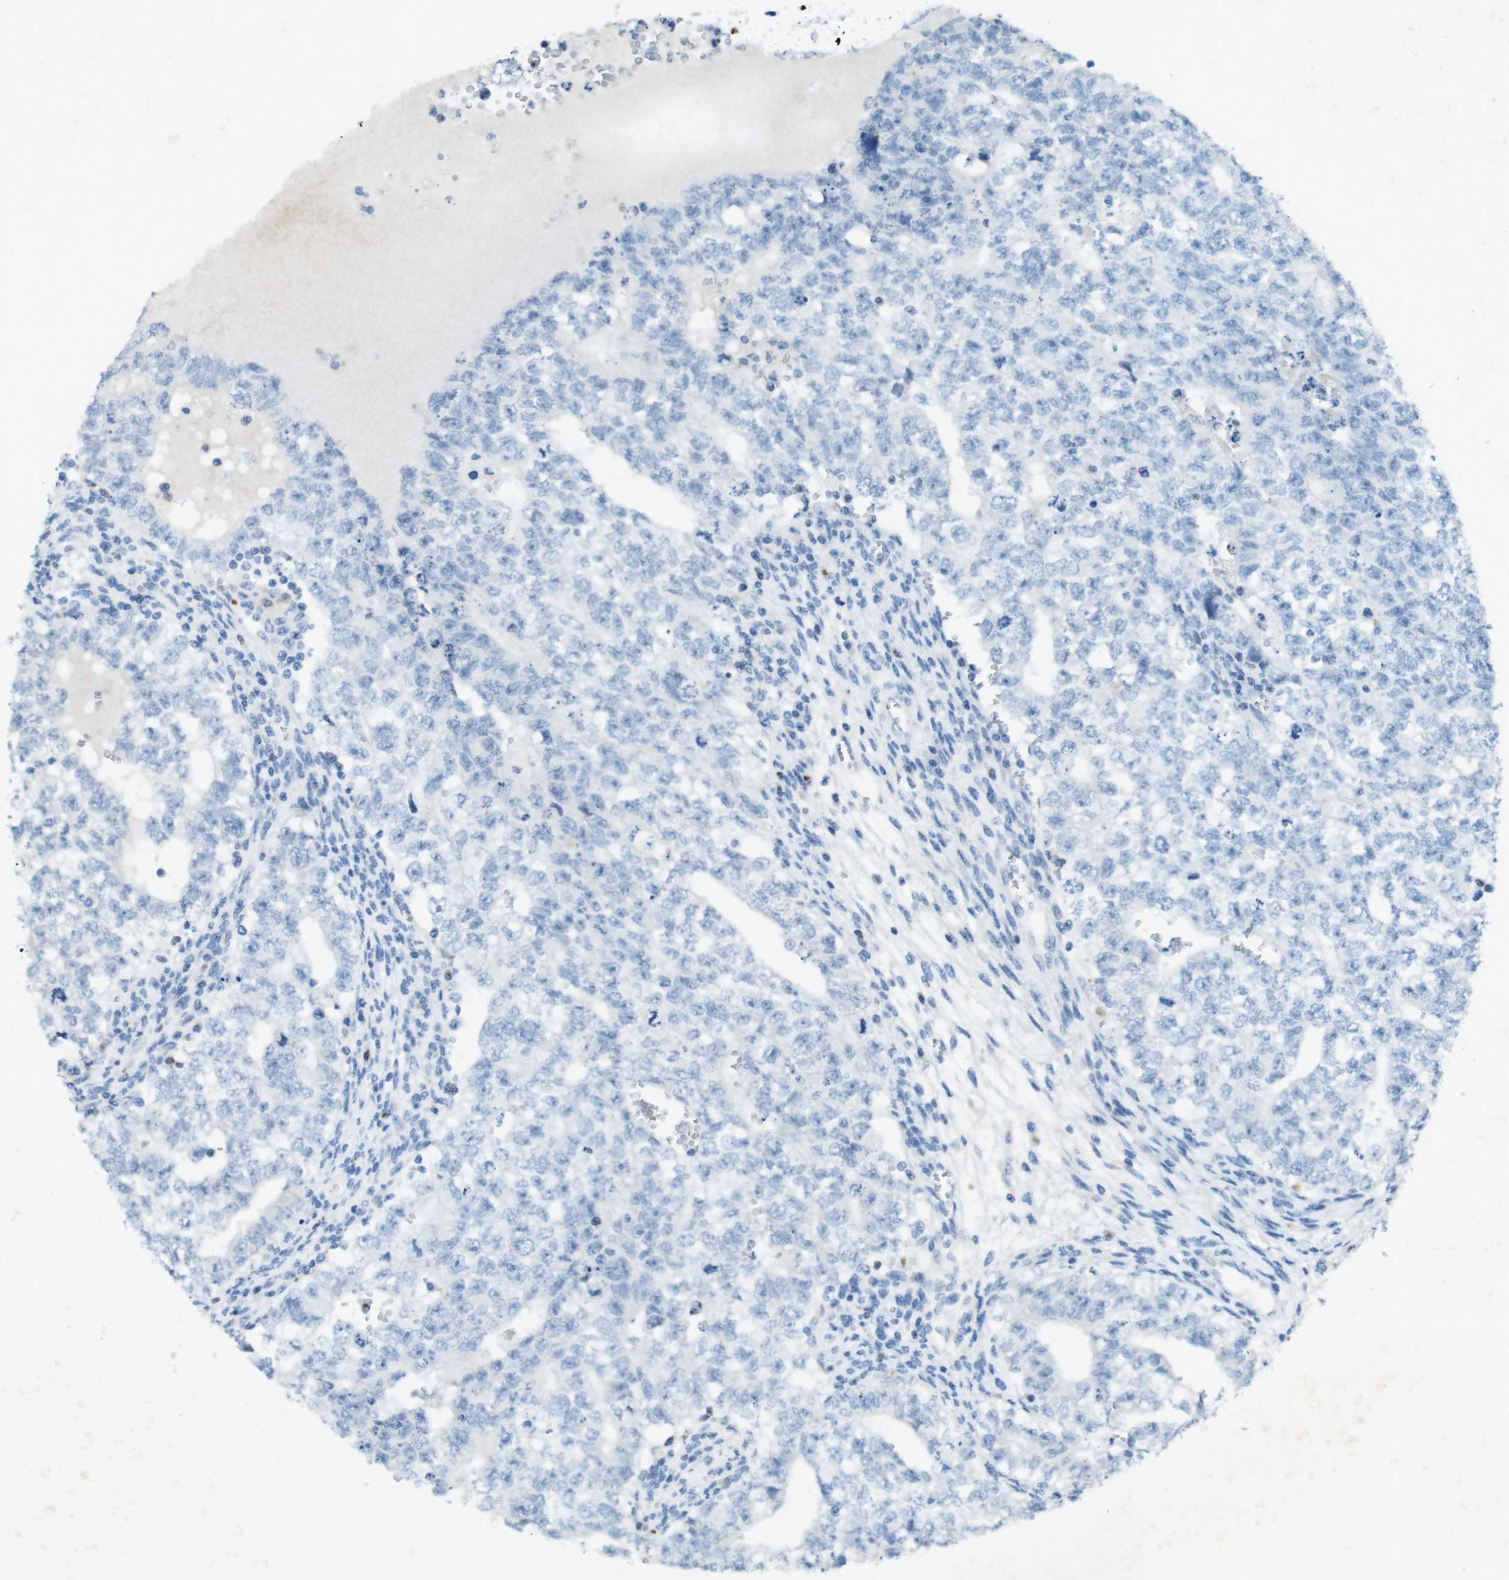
{"staining": {"intensity": "negative", "quantity": "none", "location": "none"}, "tissue": "testis cancer", "cell_type": "Tumor cells", "image_type": "cancer", "snomed": [{"axis": "morphology", "description": "Seminoma, NOS"}, {"axis": "morphology", "description": "Carcinoma, Embryonal, NOS"}, {"axis": "topography", "description": "Testis"}], "caption": "The IHC photomicrograph has no significant positivity in tumor cells of embryonal carcinoma (testis) tissue.", "gene": "CD320", "patient": {"sex": "male", "age": 38}}